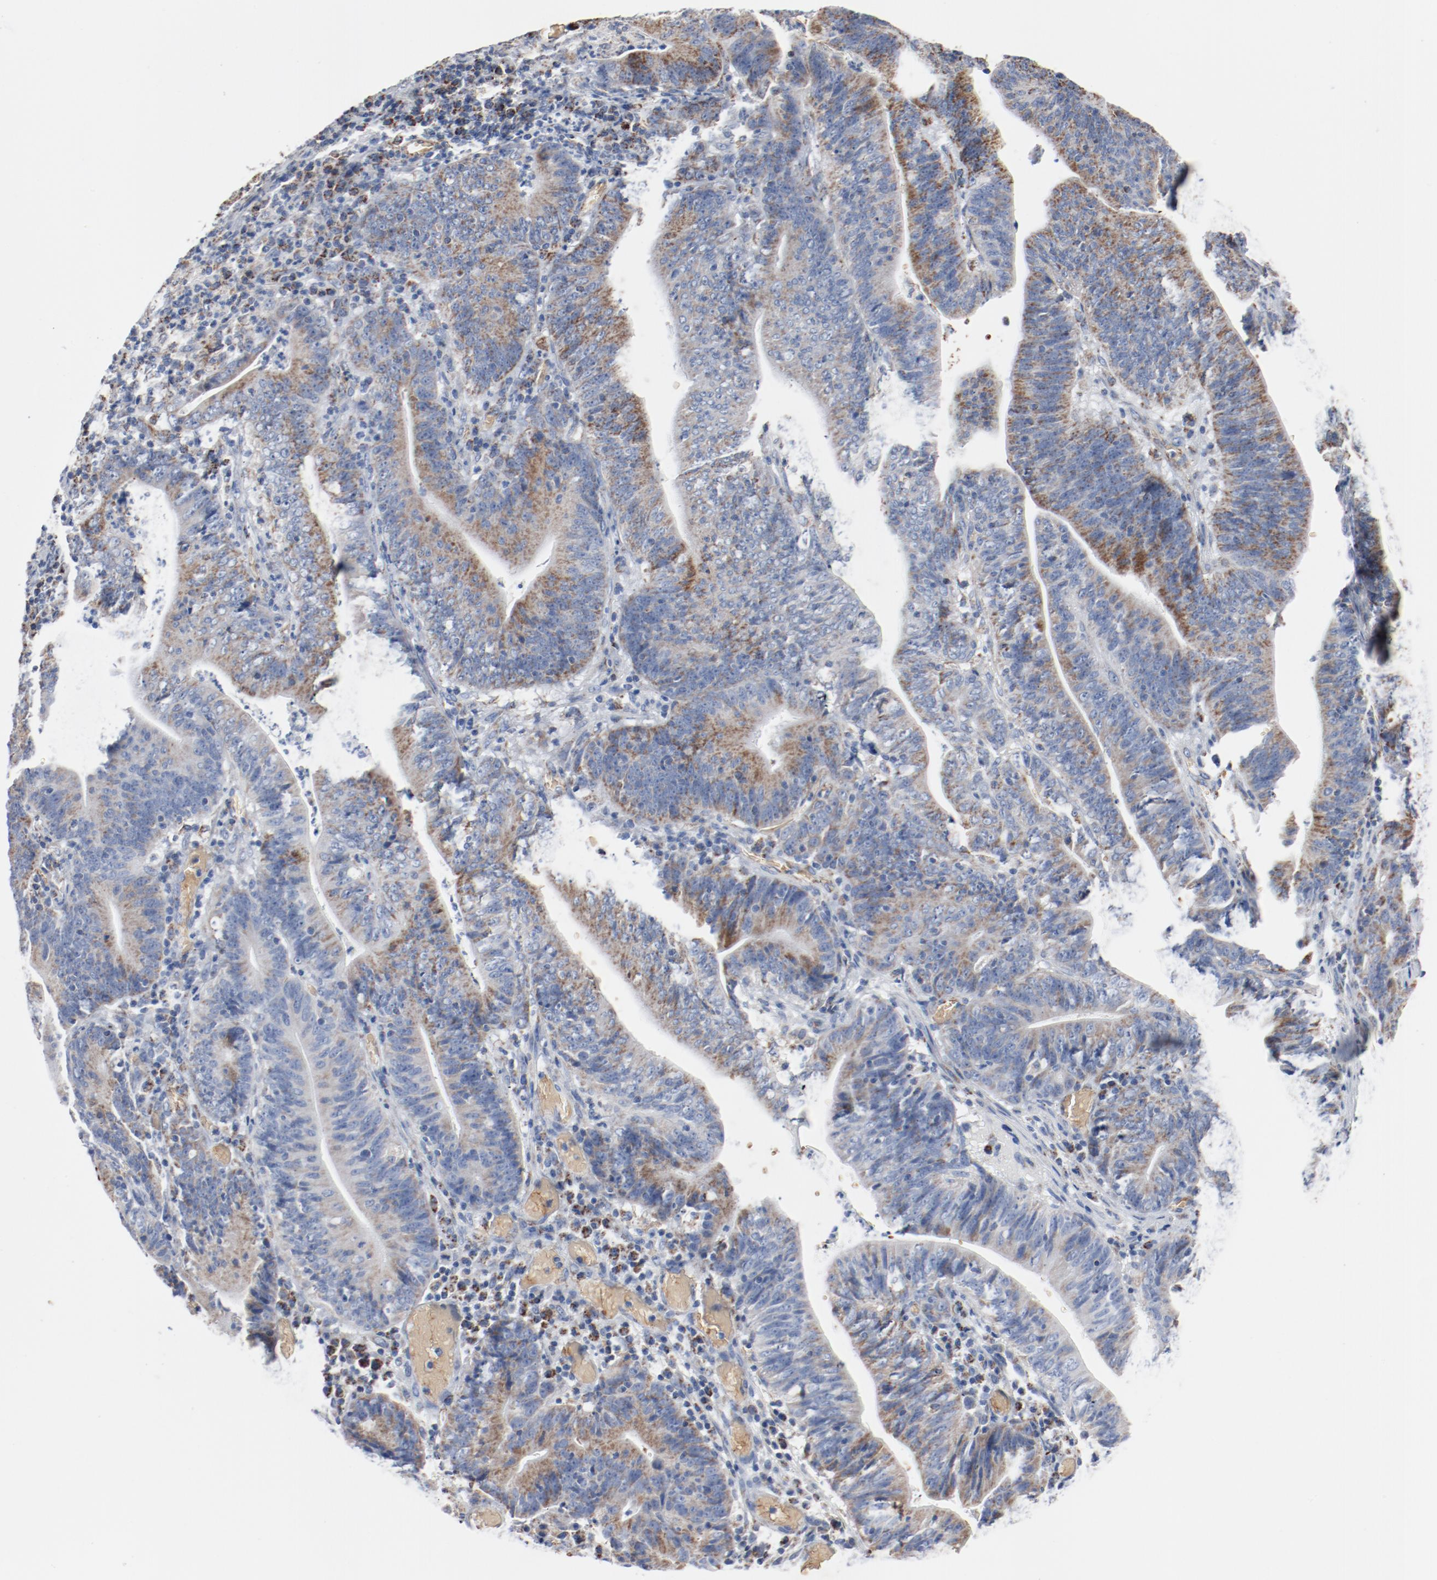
{"staining": {"intensity": "moderate", "quantity": ">75%", "location": "cytoplasmic/membranous"}, "tissue": "stomach cancer", "cell_type": "Tumor cells", "image_type": "cancer", "snomed": [{"axis": "morphology", "description": "Adenocarcinoma, NOS"}, {"axis": "topography", "description": "Stomach, lower"}], "caption": "Protein staining reveals moderate cytoplasmic/membranous expression in approximately >75% of tumor cells in stomach cancer.", "gene": "NDUFB8", "patient": {"sex": "female", "age": 86}}